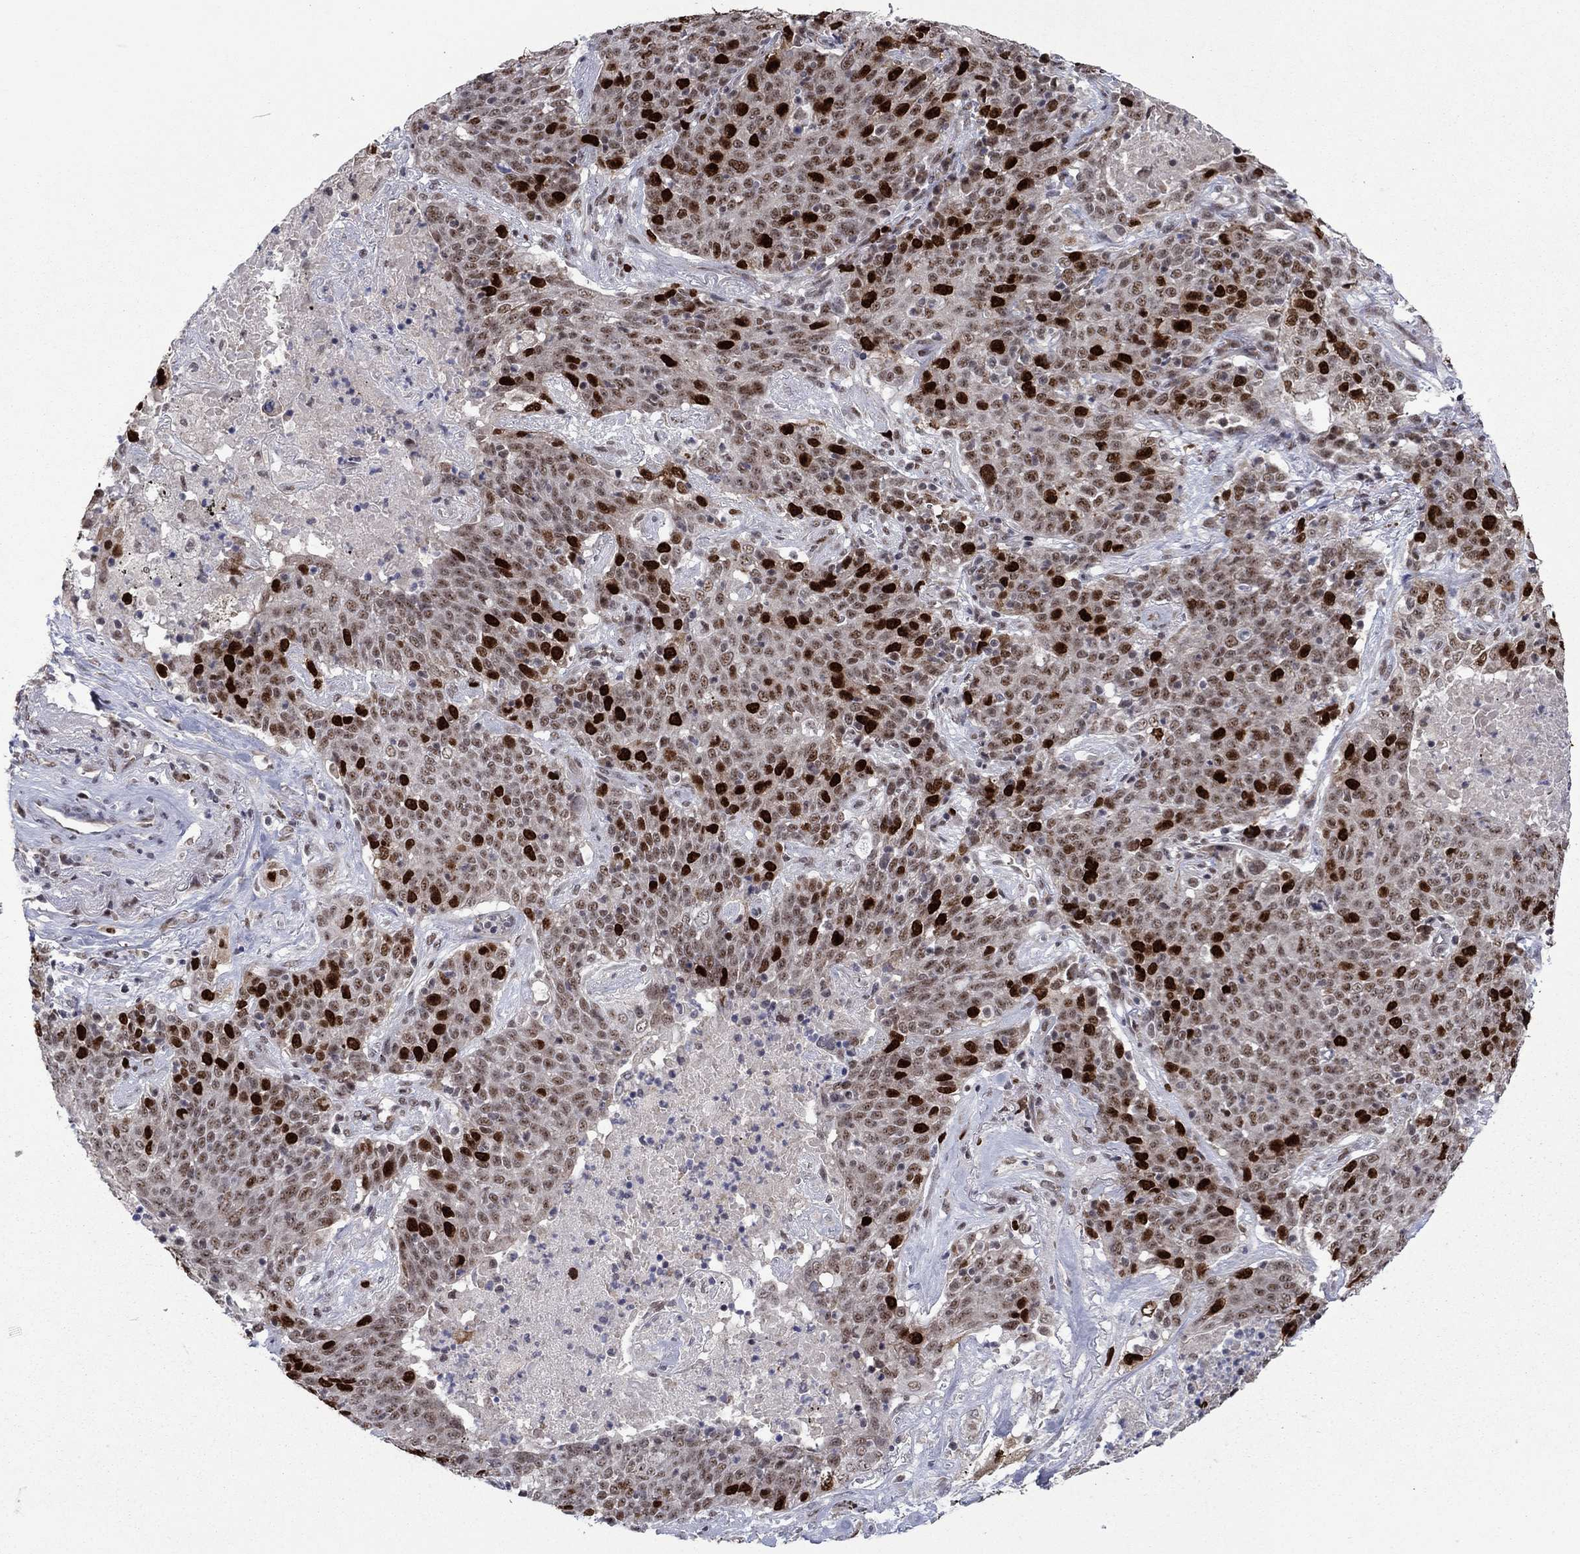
{"staining": {"intensity": "strong", "quantity": "25%-75%", "location": "nuclear"}, "tissue": "lung cancer", "cell_type": "Tumor cells", "image_type": "cancer", "snomed": [{"axis": "morphology", "description": "Squamous cell carcinoma, NOS"}, {"axis": "topography", "description": "Lung"}], "caption": "Lung squamous cell carcinoma stained with a protein marker reveals strong staining in tumor cells.", "gene": "CDCA5", "patient": {"sex": "male", "age": 82}}